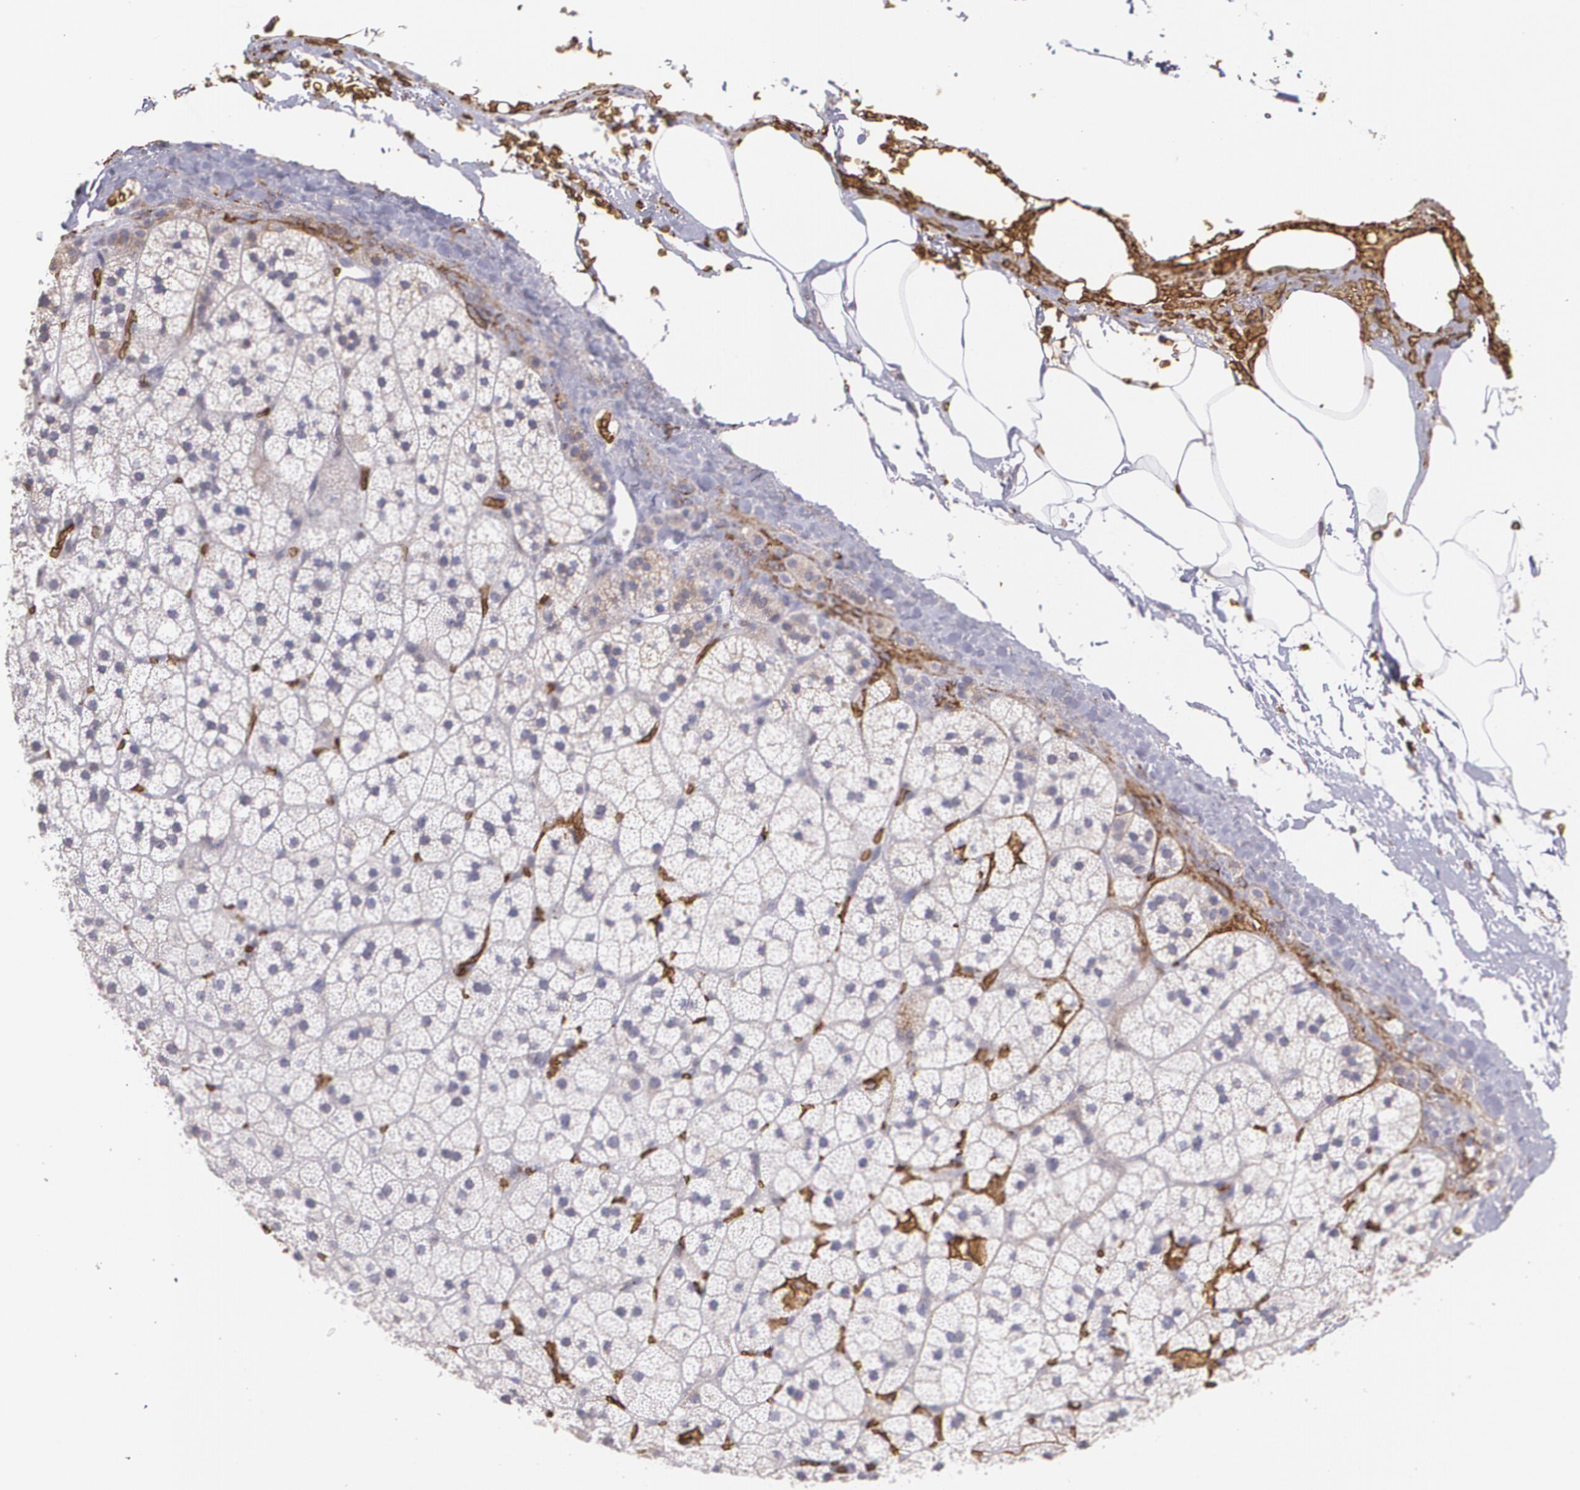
{"staining": {"intensity": "weak", "quantity": "<25%", "location": "cytoplasmic/membranous"}, "tissue": "adrenal gland", "cell_type": "Glandular cells", "image_type": "normal", "snomed": [{"axis": "morphology", "description": "Normal tissue, NOS"}, {"axis": "topography", "description": "Adrenal gland"}], "caption": "Micrograph shows no protein expression in glandular cells of unremarkable adrenal gland.", "gene": "SLC2A1", "patient": {"sex": "male", "age": 35}}